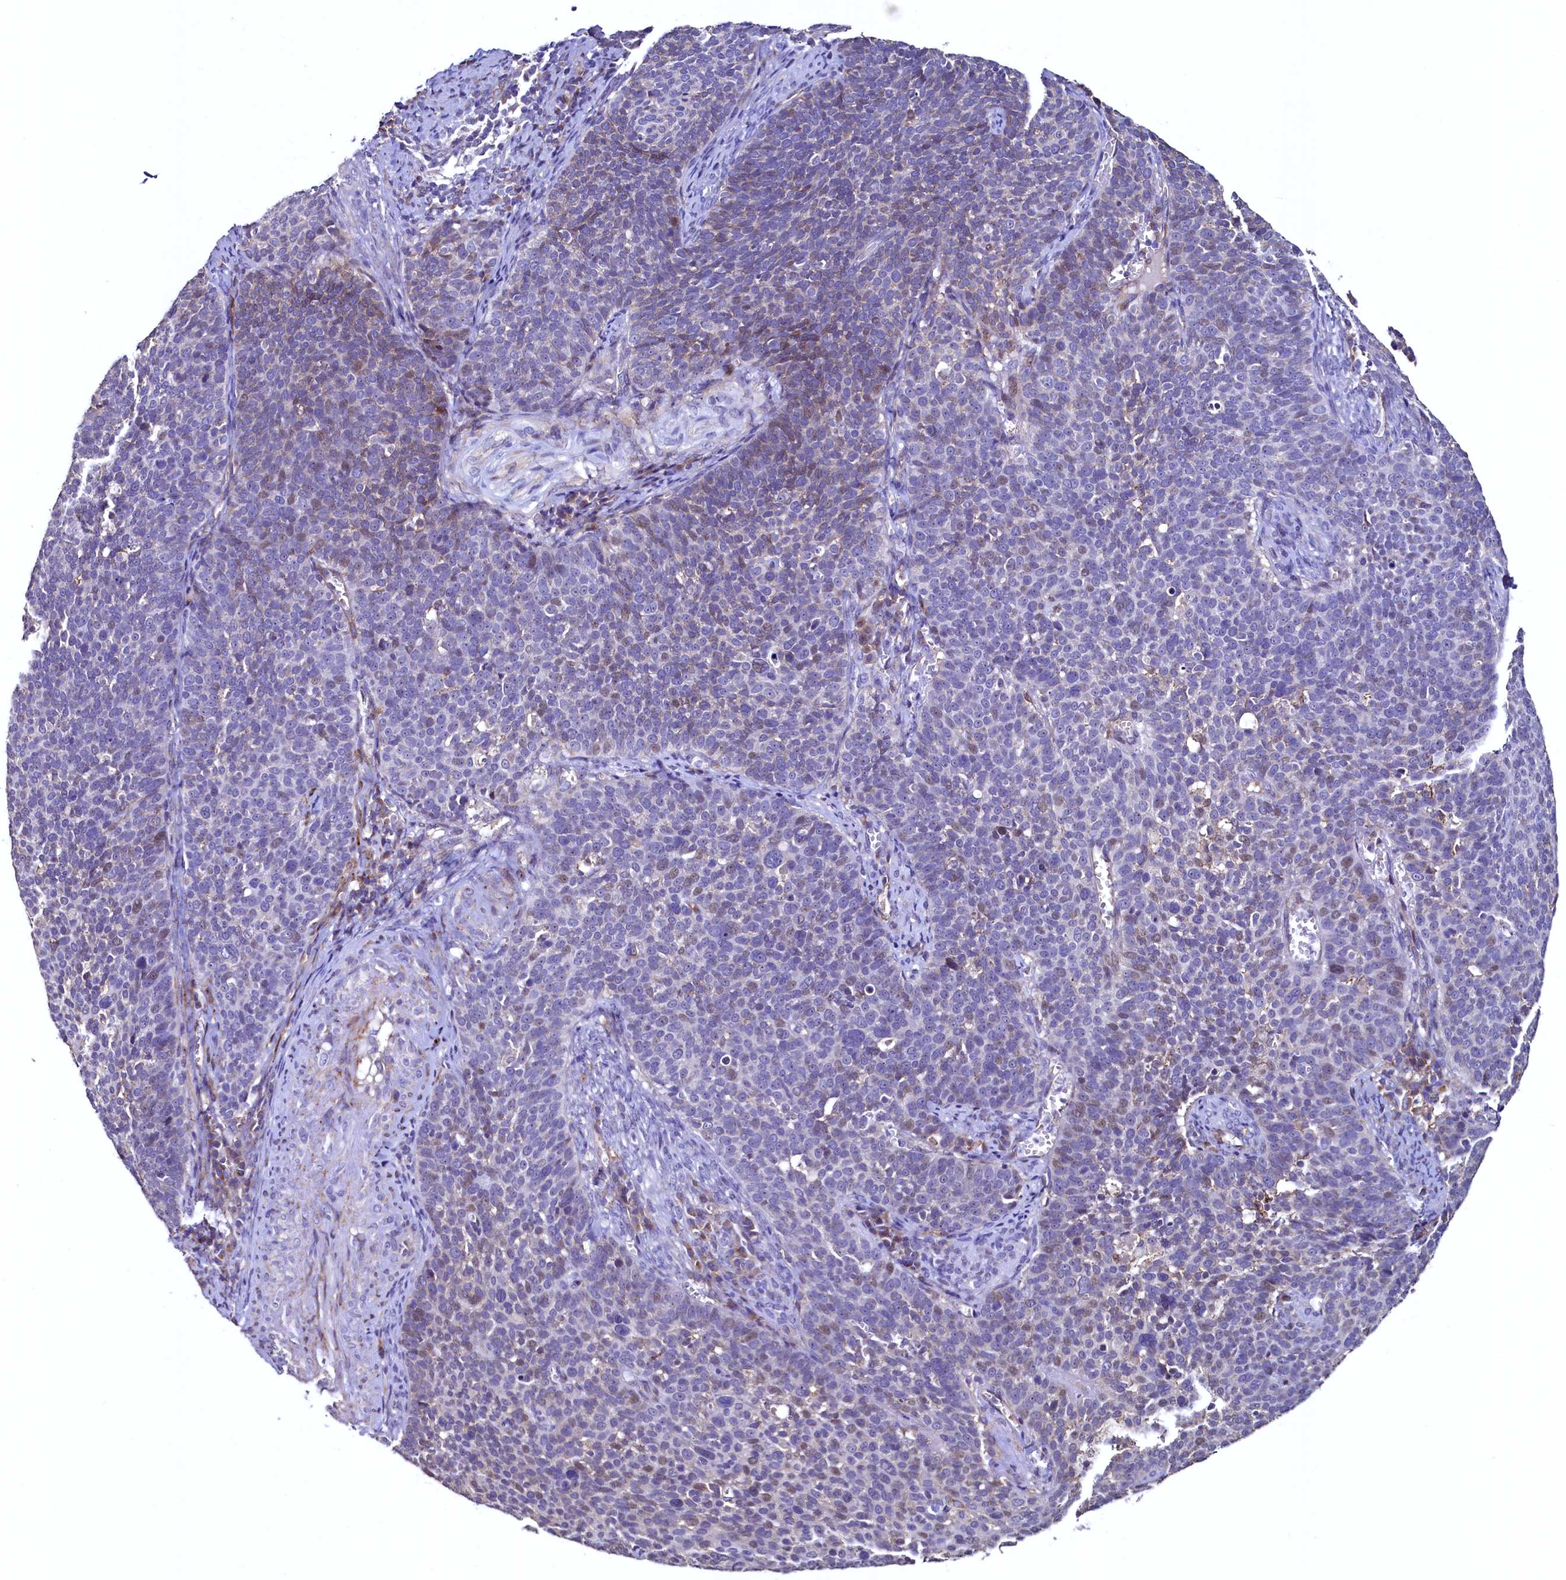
{"staining": {"intensity": "weak", "quantity": "<25%", "location": "cytoplasmic/membranous"}, "tissue": "cervical cancer", "cell_type": "Tumor cells", "image_type": "cancer", "snomed": [{"axis": "morphology", "description": "Normal tissue, NOS"}, {"axis": "morphology", "description": "Squamous cell carcinoma, NOS"}, {"axis": "topography", "description": "Cervix"}], "caption": "The immunohistochemistry (IHC) photomicrograph has no significant staining in tumor cells of cervical cancer (squamous cell carcinoma) tissue. (DAB immunohistochemistry, high magnification).", "gene": "PALM", "patient": {"sex": "female", "age": 39}}